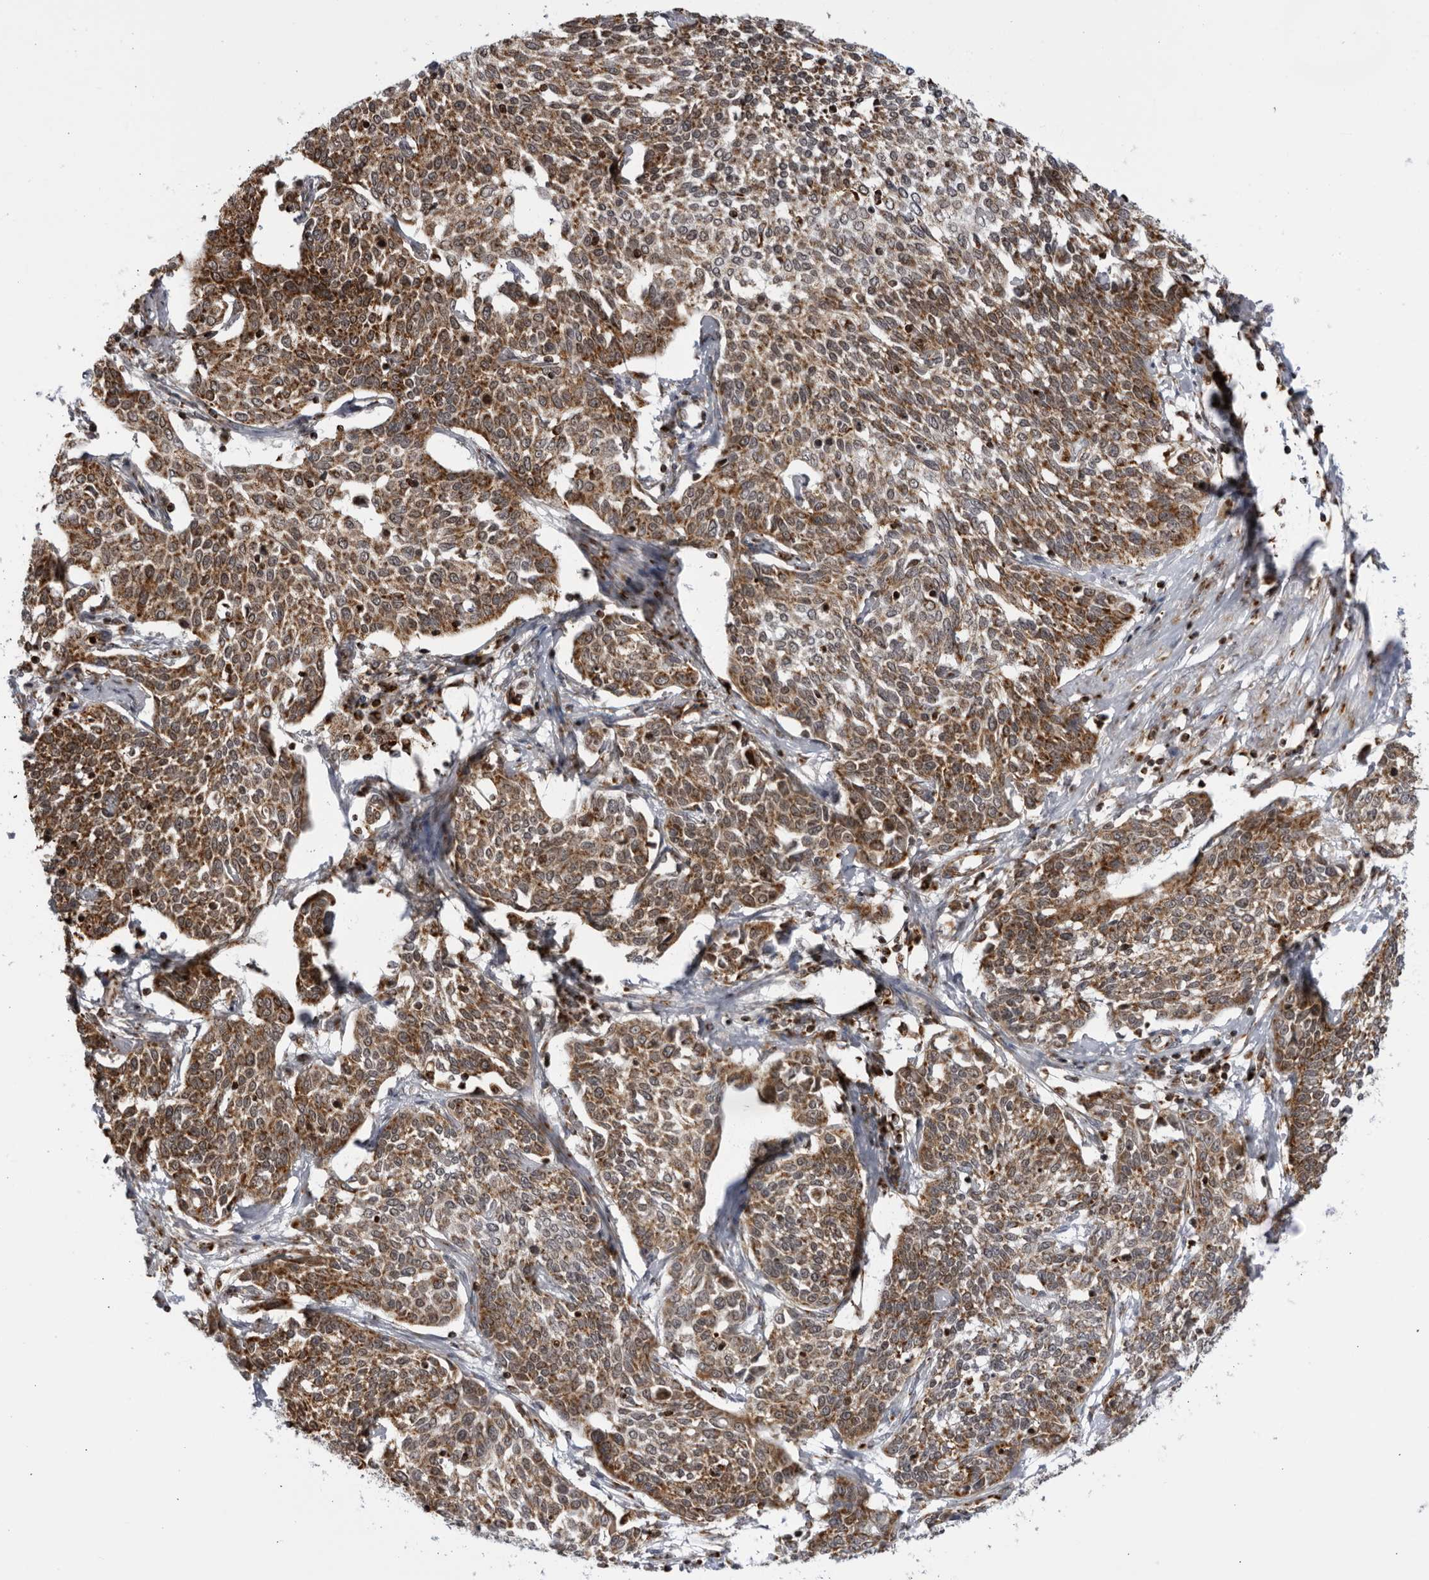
{"staining": {"intensity": "strong", "quantity": ">75%", "location": "cytoplasmic/membranous"}, "tissue": "cervical cancer", "cell_type": "Tumor cells", "image_type": "cancer", "snomed": [{"axis": "morphology", "description": "Squamous cell carcinoma, NOS"}, {"axis": "topography", "description": "Cervix"}], "caption": "Immunohistochemical staining of squamous cell carcinoma (cervical) shows high levels of strong cytoplasmic/membranous positivity in about >75% of tumor cells.", "gene": "RBM34", "patient": {"sex": "female", "age": 34}}